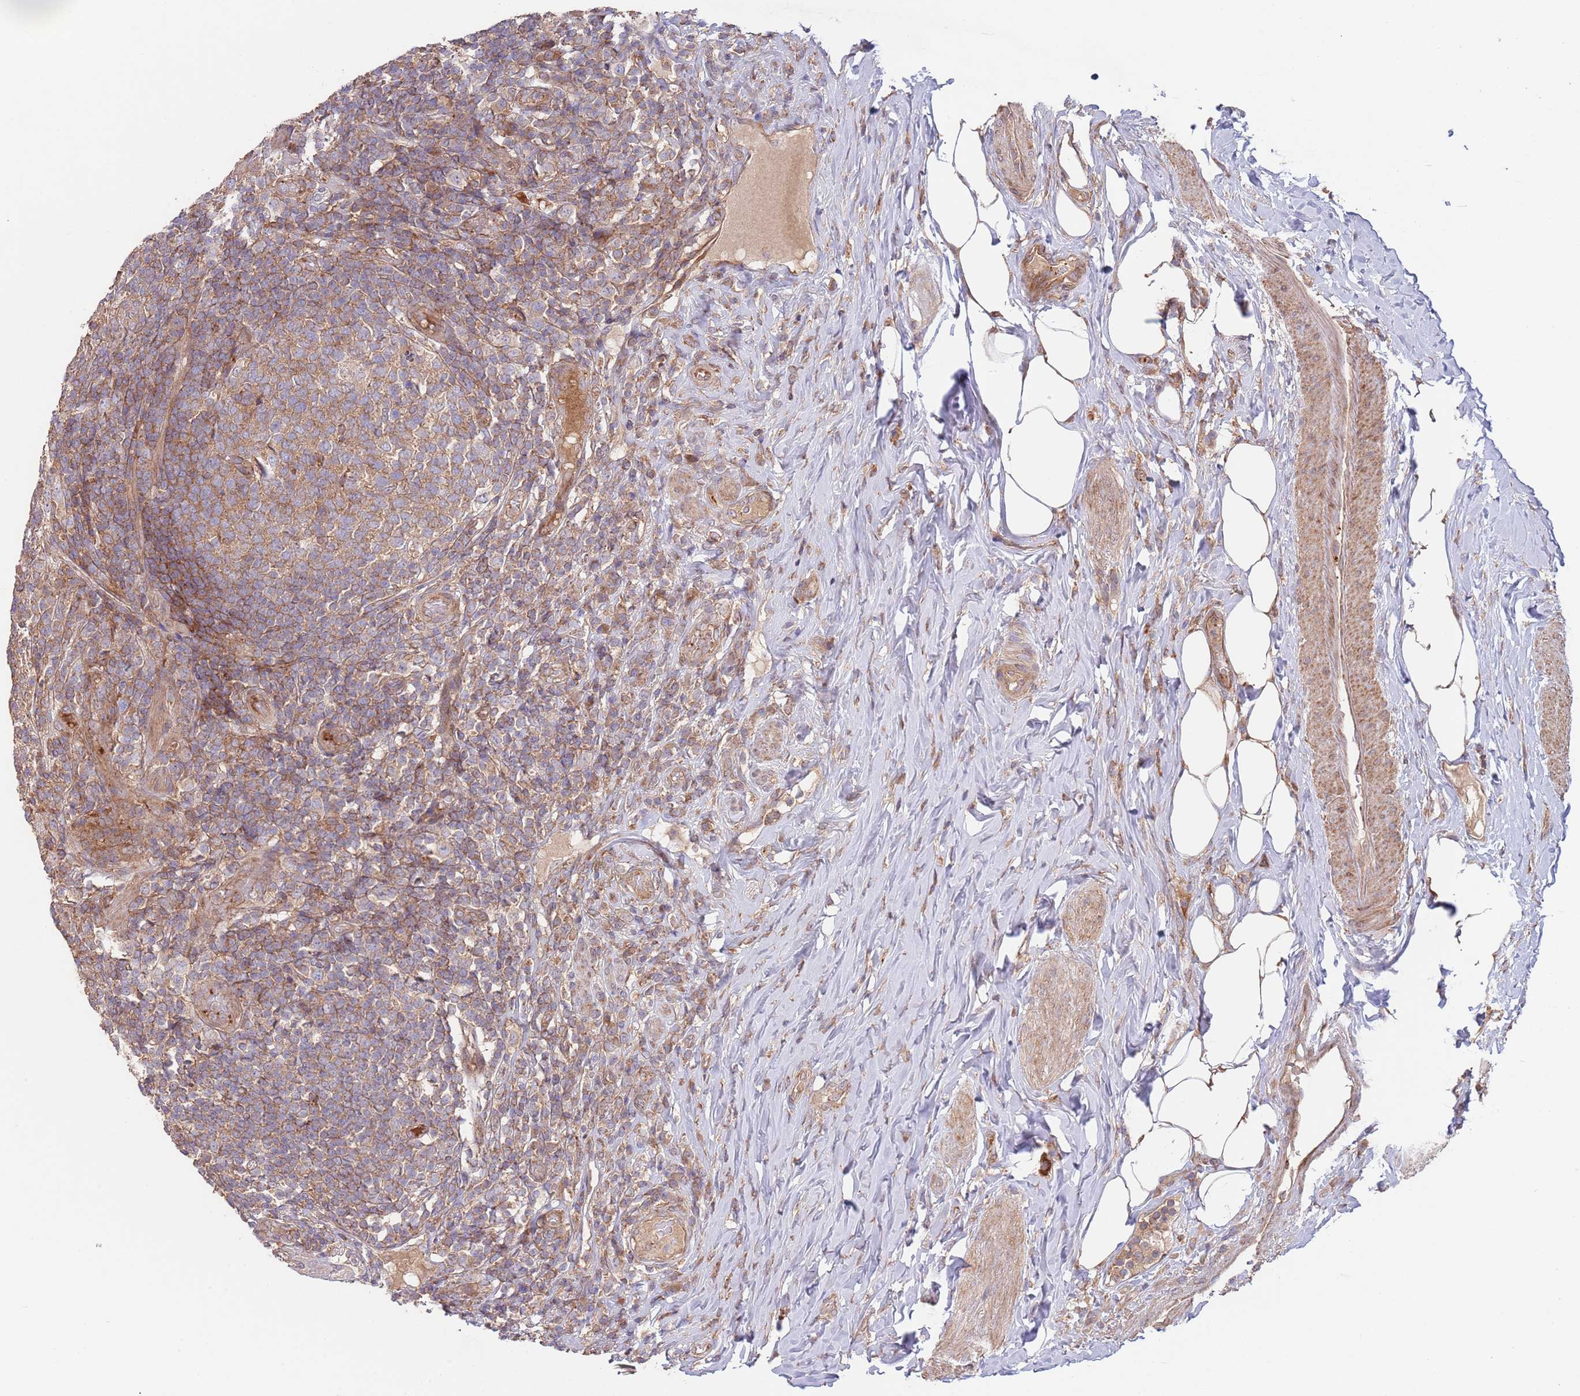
{"staining": {"intensity": "moderate", "quantity": ">75%", "location": "cytoplasmic/membranous"}, "tissue": "appendix", "cell_type": "Glandular cells", "image_type": "normal", "snomed": [{"axis": "morphology", "description": "Normal tissue, NOS"}, {"axis": "topography", "description": "Appendix"}], "caption": "Immunohistochemical staining of normal appendix demonstrates medium levels of moderate cytoplasmic/membranous positivity in about >75% of glandular cells.", "gene": "RNF19B", "patient": {"sex": "female", "age": 43}}